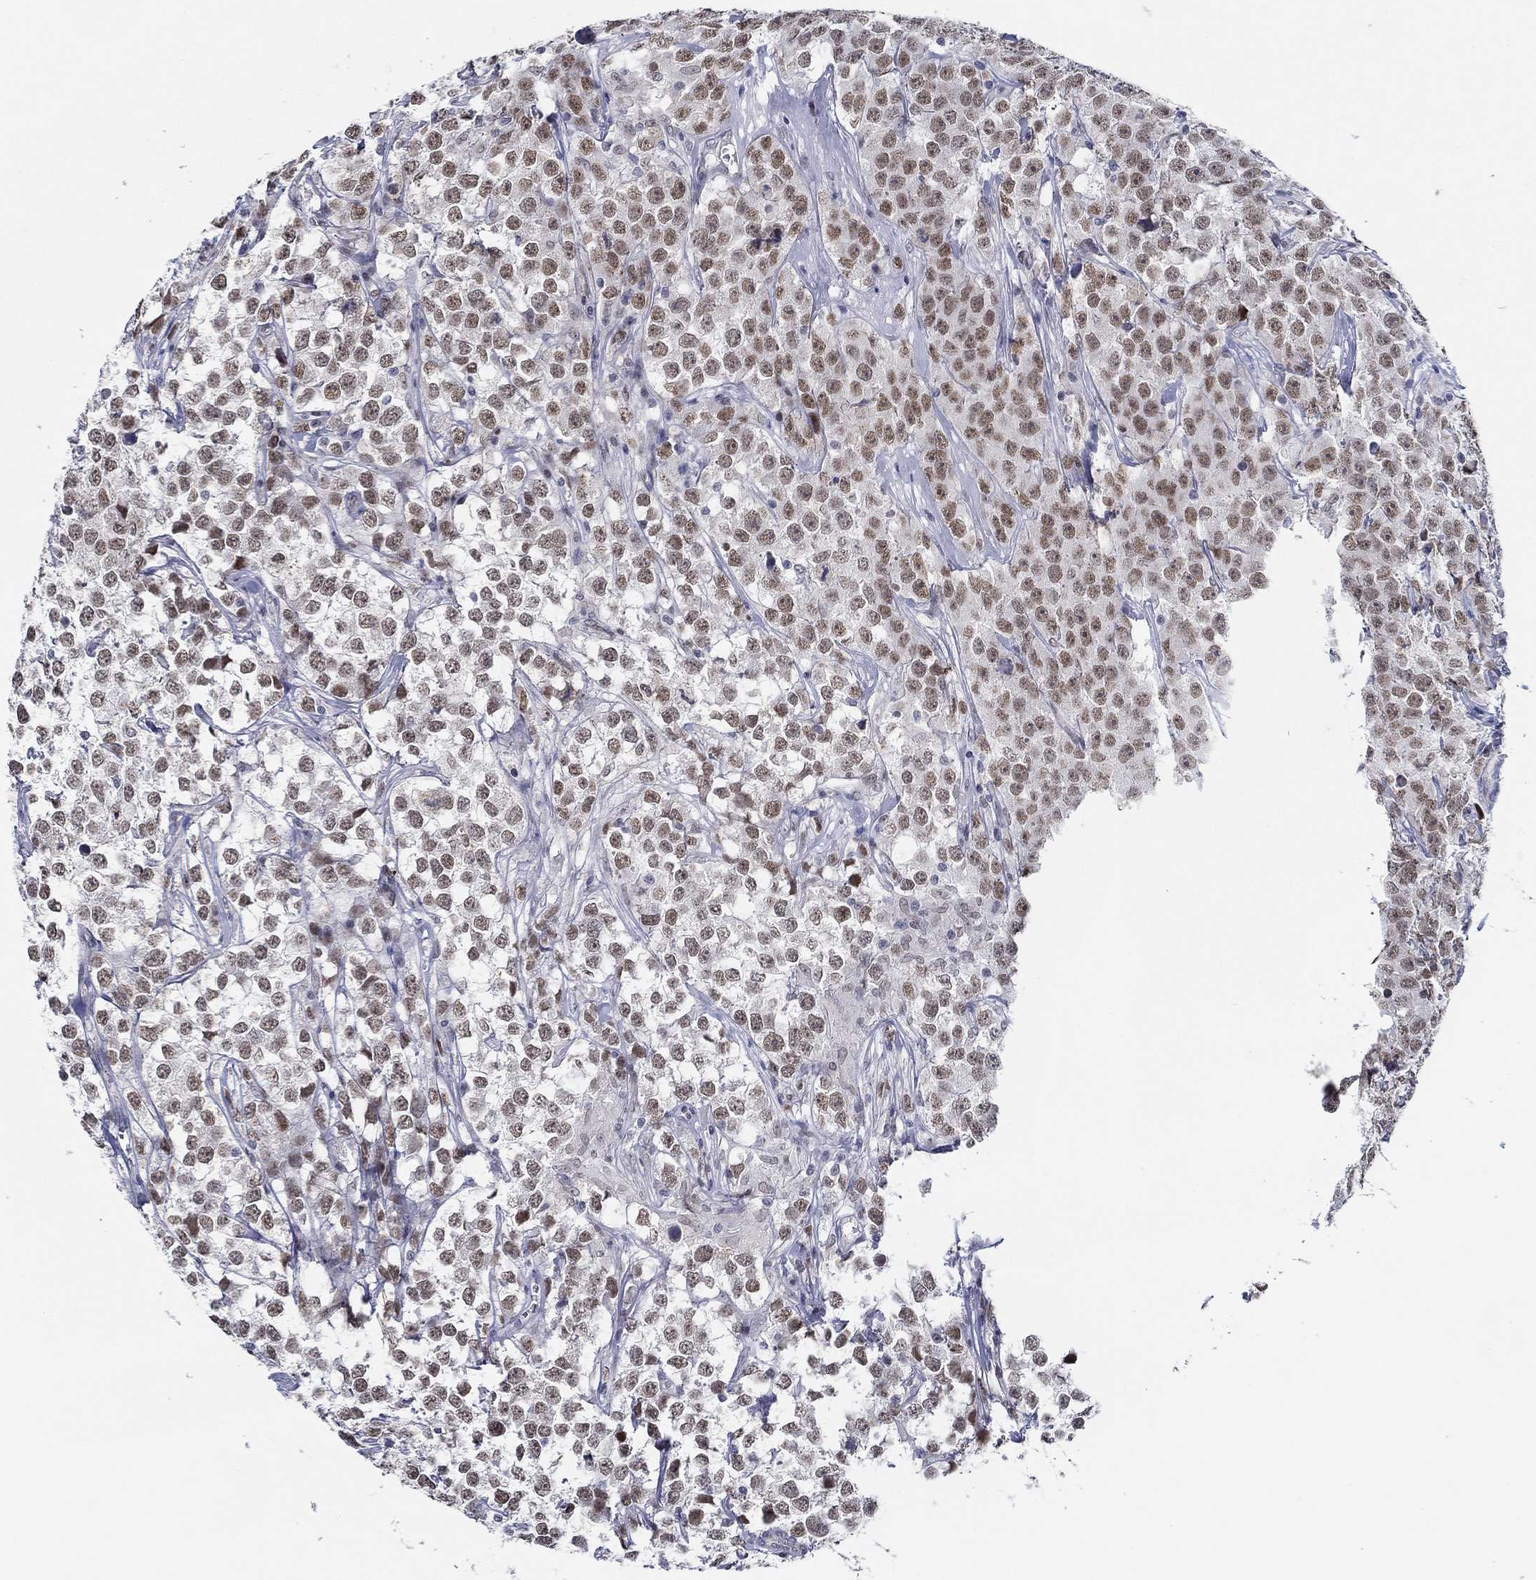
{"staining": {"intensity": "moderate", "quantity": "25%-75%", "location": "nuclear"}, "tissue": "testis cancer", "cell_type": "Tumor cells", "image_type": "cancer", "snomed": [{"axis": "morphology", "description": "Seminoma, NOS"}, {"axis": "topography", "description": "Testis"}], "caption": "Immunohistochemistry histopathology image of testis seminoma stained for a protein (brown), which reveals medium levels of moderate nuclear staining in approximately 25%-75% of tumor cells.", "gene": "SLC34A1", "patient": {"sex": "male", "age": 59}}